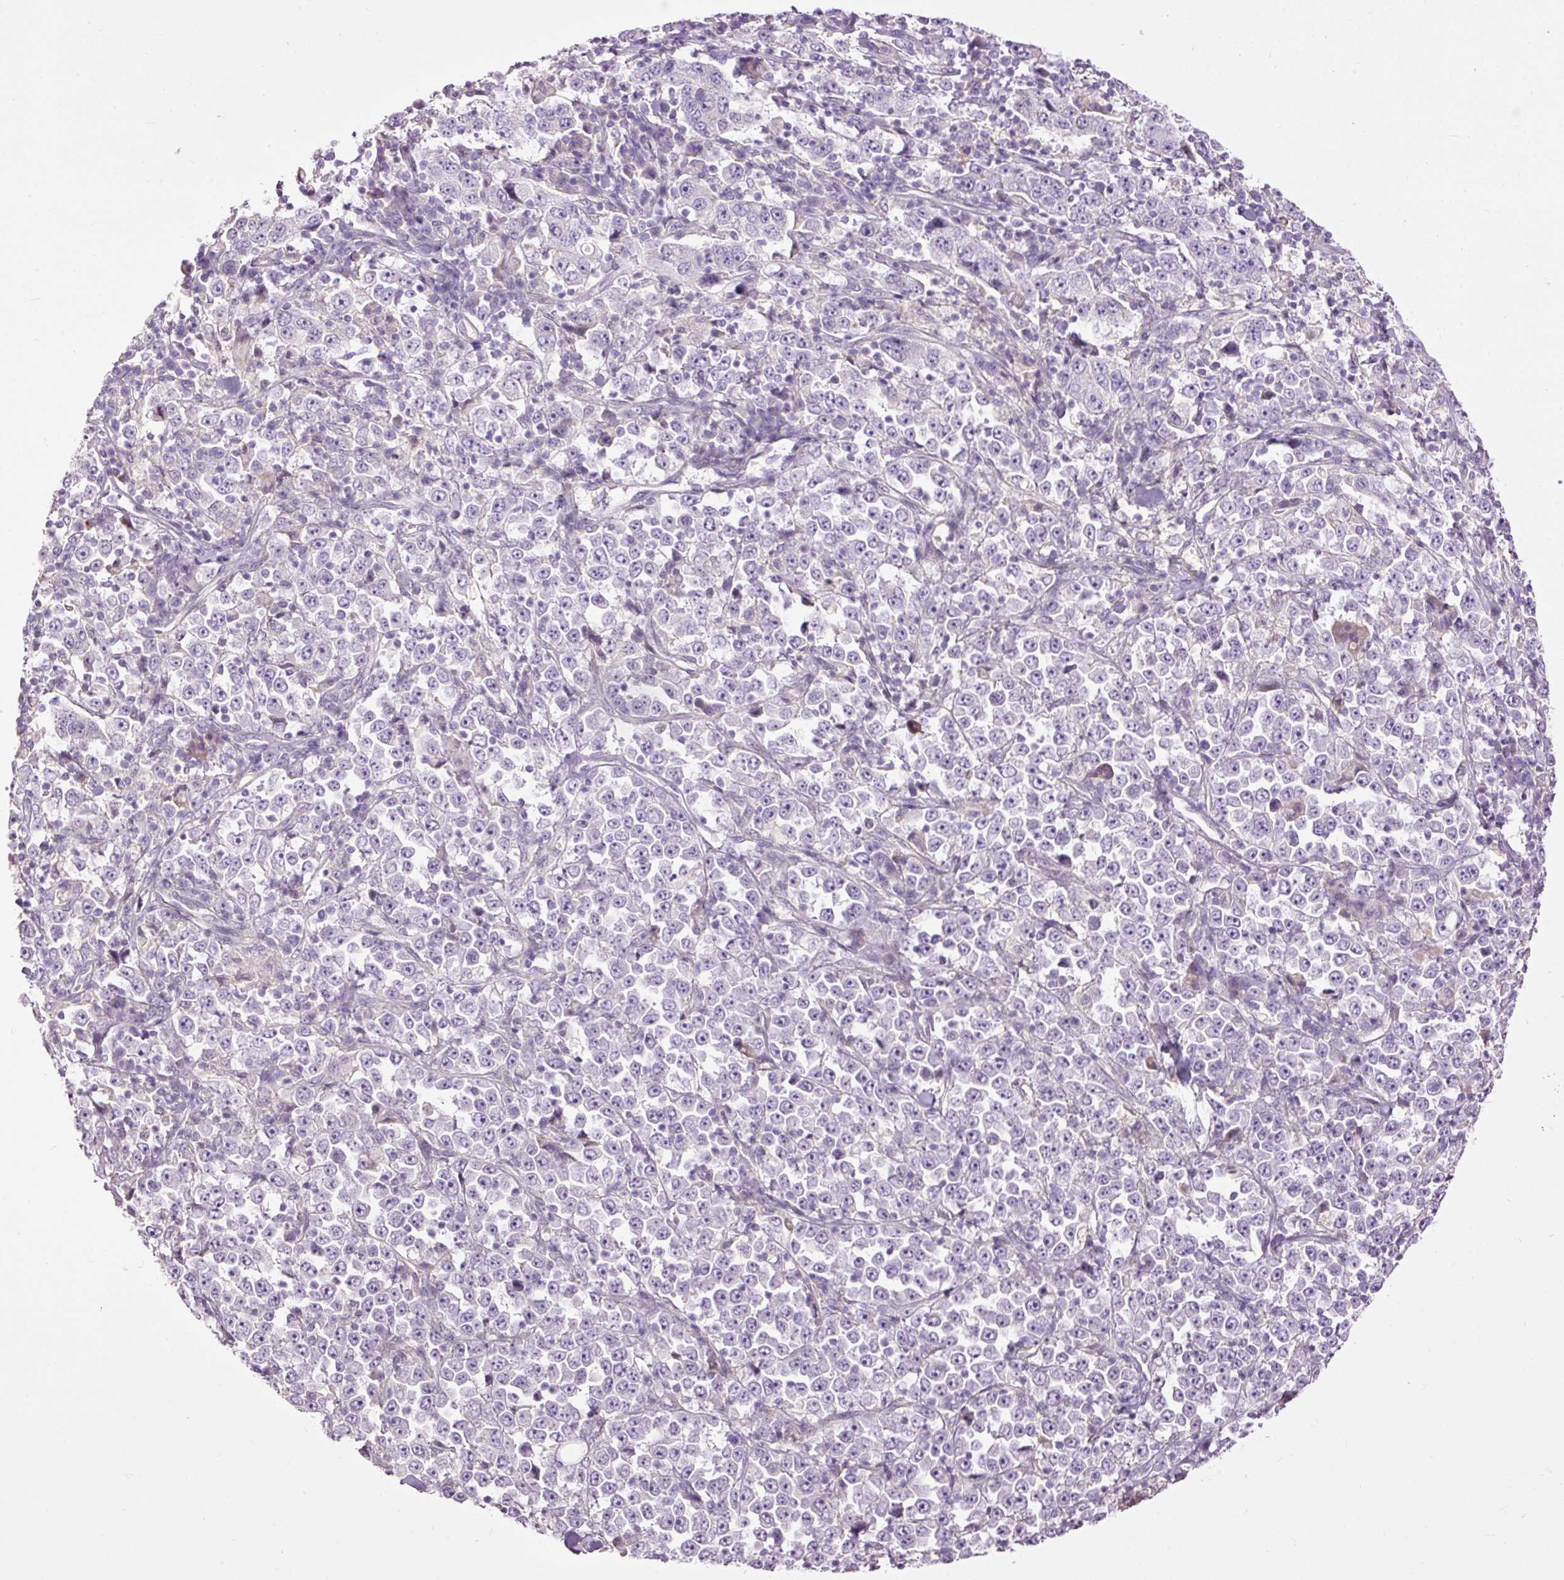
{"staining": {"intensity": "negative", "quantity": "none", "location": "none"}, "tissue": "stomach cancer", "cell_type": "Tumor cells", "image_type": "cancer", "snomed": [{"axis": "morphology", "description": "Normal tissue, NOS"}, {"axis": "morphology", "description": "Adenocarcinoma, NOS"}, {"axis": "topography", "description": "Stomach, upper"}, {"axis": "topography", "description": "Stomach"}], "caption": "Human stomach cancer stained for a protein using immunohistochemistry (IHC) displays no positivity in tumor cells.", "gene": "FCRL4", "patient": {"sex": "male", "age": 59}}